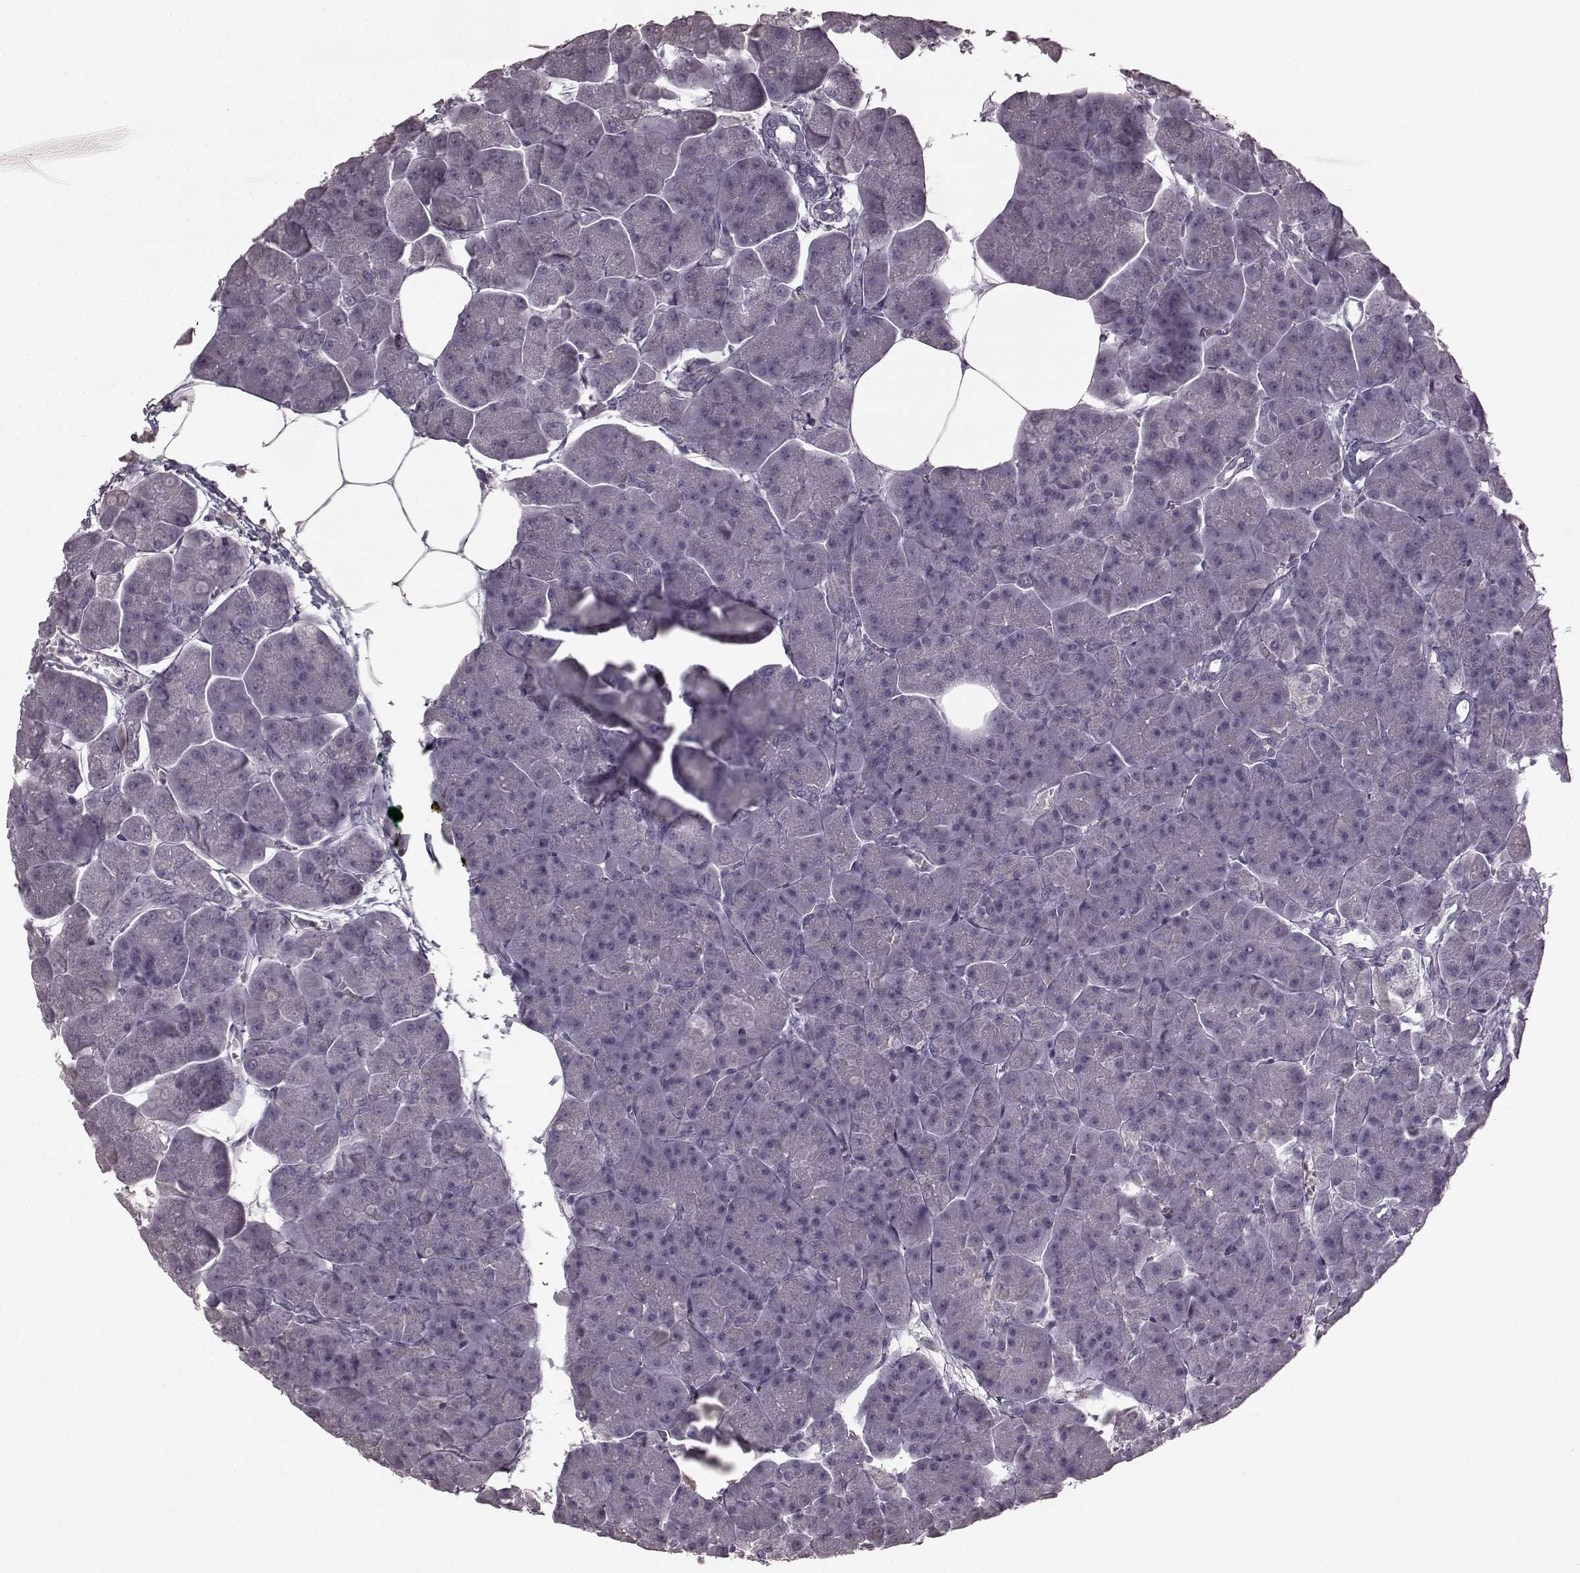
{"staining": {"intensity": "negative", "quantity": "none", "location": "none"}, "tissue": "pancreas", "cell_type": "Exocrine glandular cells", "image_type": "normal", "snomed": [{"axis": "morphology", "description": "Normal tissue, NOS"}, {"axis": "topography", "description": "Adipose tissue"}, {"axis": "topography", "description": "Pancreas"}, {"axis": "topography", "description": "Peripheral nerve tissue"}], "caption": "Pancreas stained for a protein using immunohistochemistry (IHC) exhibits no staining exocrine glandular cells.", "gene": "CD28", "patient": {"sex": "female", "age": 58}}